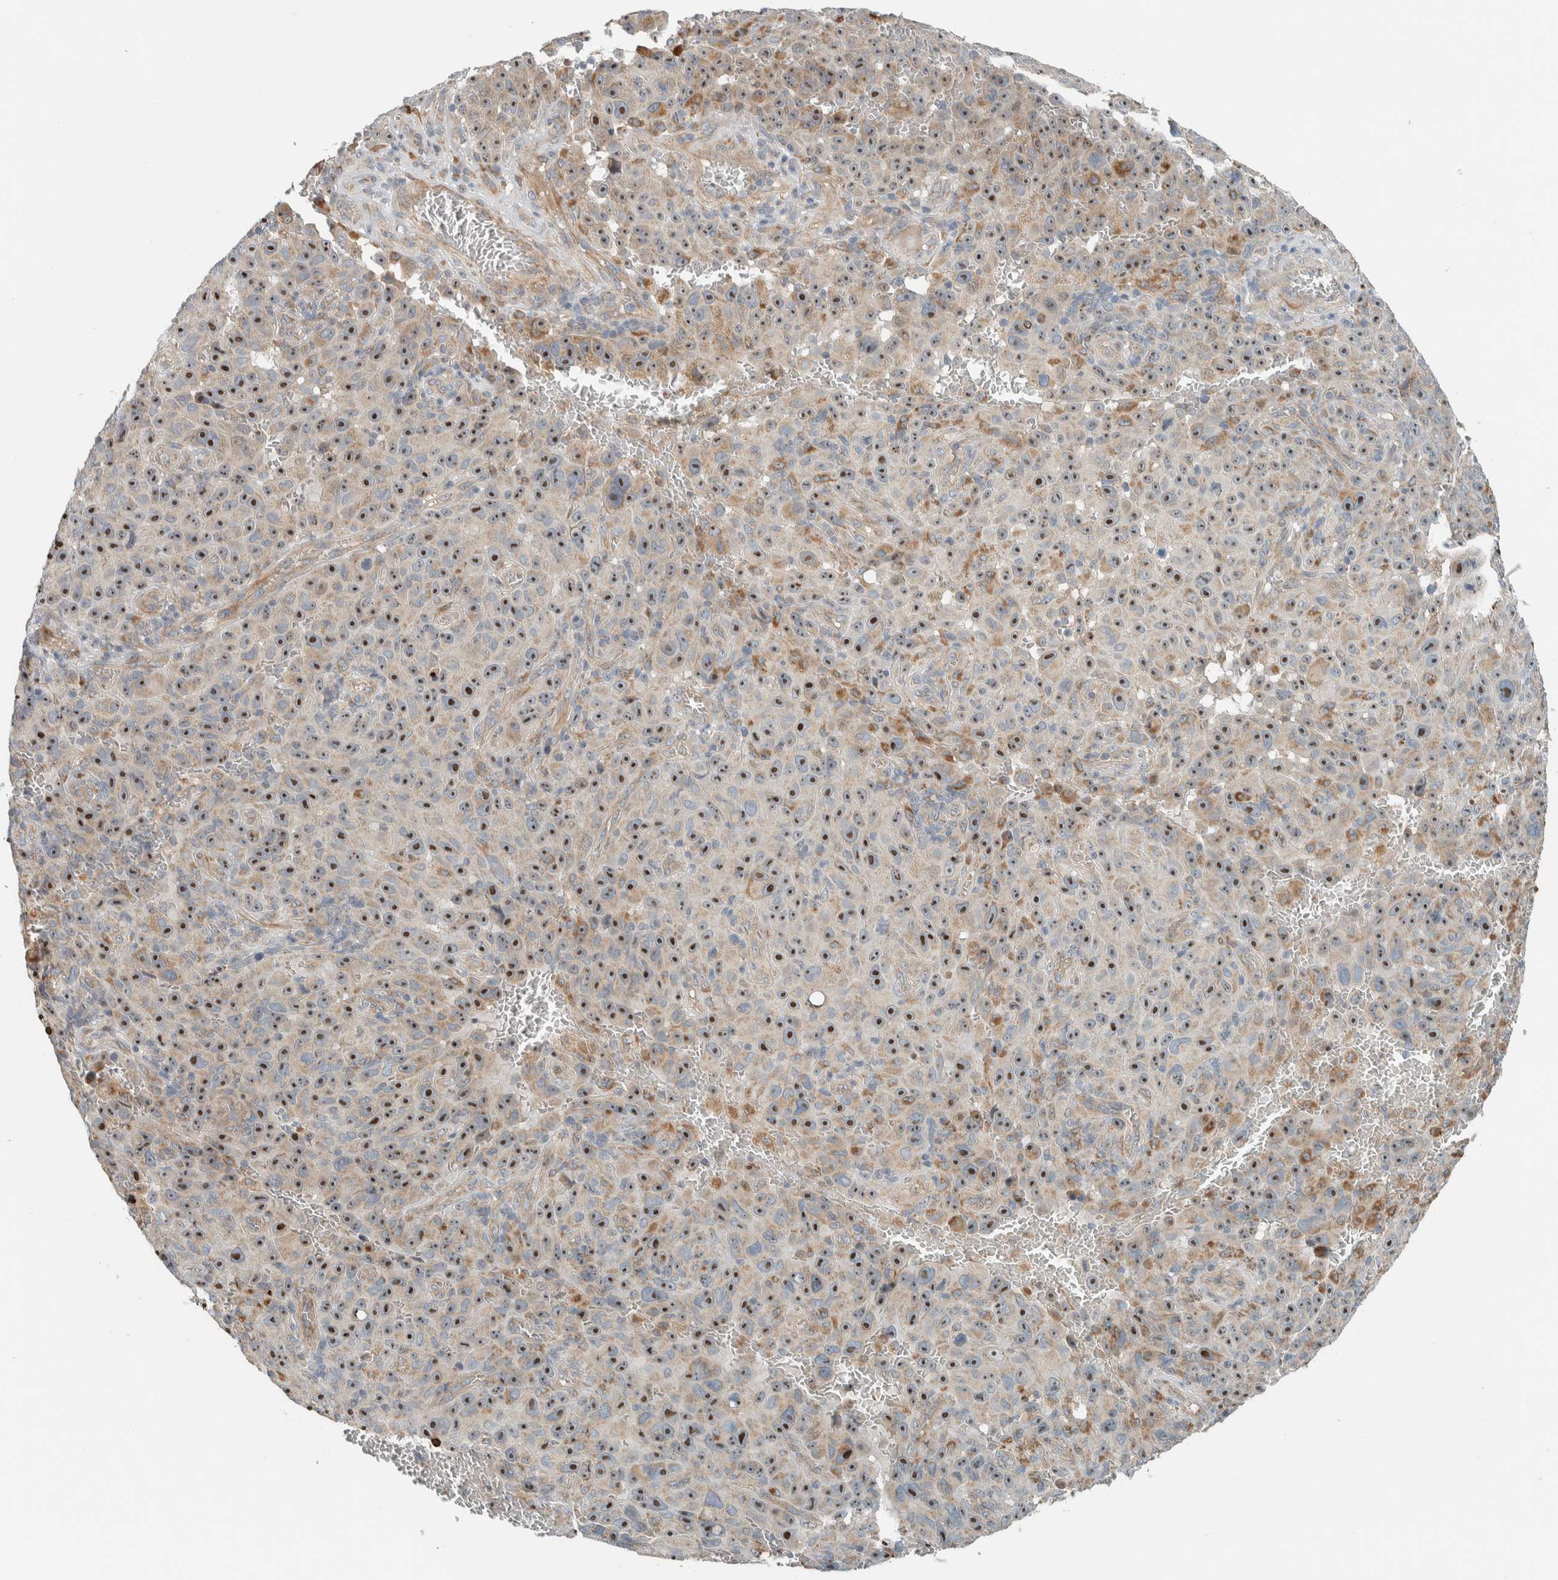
{"staining": {"intensity": "strong", "quantity": ">75%", "location": "nuclear"}, "tissue": "melanoma", "cell_type": "Tumor cells", "image_type": "cancer", "snomed": [{"axis": "morphology", "description": "Malignant melanoma, NOS"}, {"axis": "topography", "description": "Skin"}], "caption": "Immunohistochemistry photomicrograph of neoplastic tissue: malignant melanoma stained using immunohistochemistry (IHC) reveals high levels of strong protein expression localized specifically in the nuclear of tumor cells, appearing as a nuclear brown color.", "gene": "SLFN12L", "patient": {"sex": "female", "age": 82}}